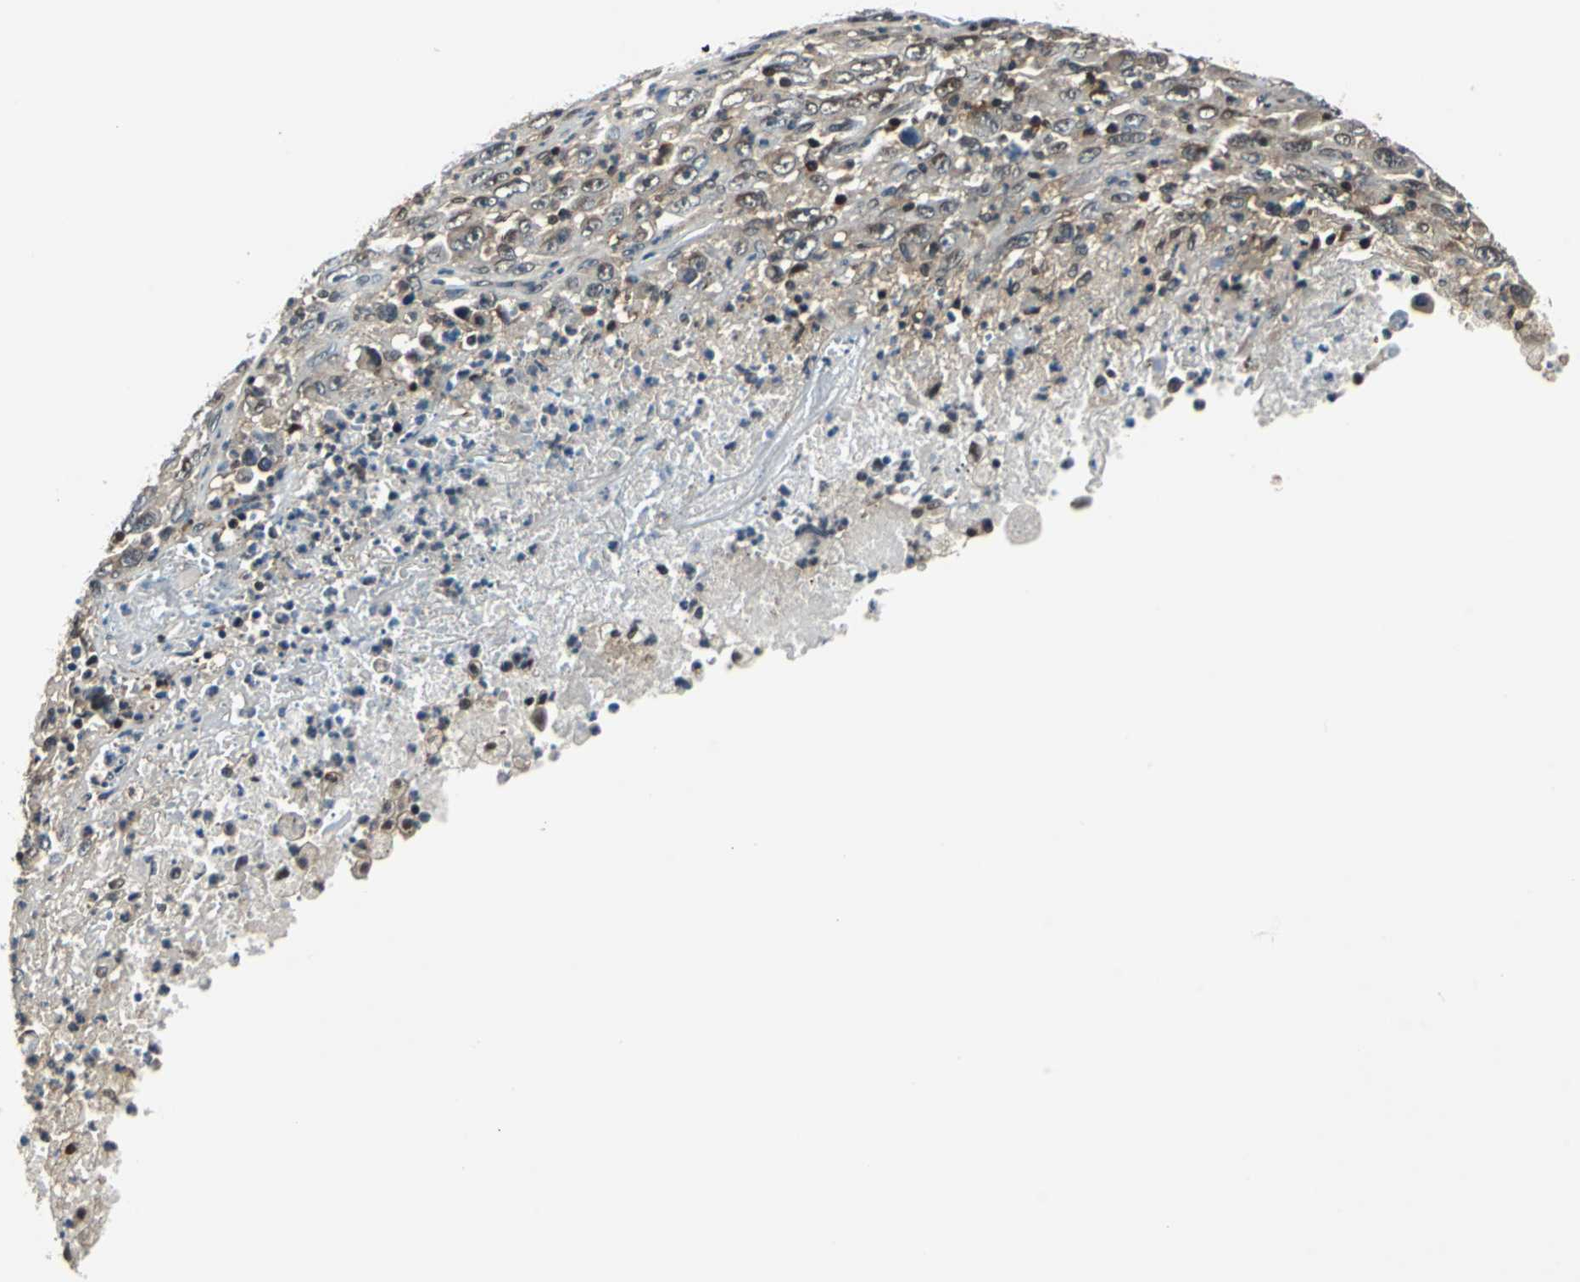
{"staining": {"intensity": "strong", "quantity": "25%-75%", "location": "cytoplasmic/membranous,nuclear"}, "tissue": "melanoma", "cell_type": "Tumor cells", "image_type": "cancer", "snomed": [{"axis": "morphology", "description": "Malignant melanoma, Metastatic site"}, {"axis": "topography", "description": "Skin"}], "caption": "Melanoma stained with immunohistochemistry reveals strong cytoplasmic/membranous and nuclear staining in approximately 25%-75% of tumor cells.", "gene": "PSME1", "patient": {"sex": "female", "age": 56}}